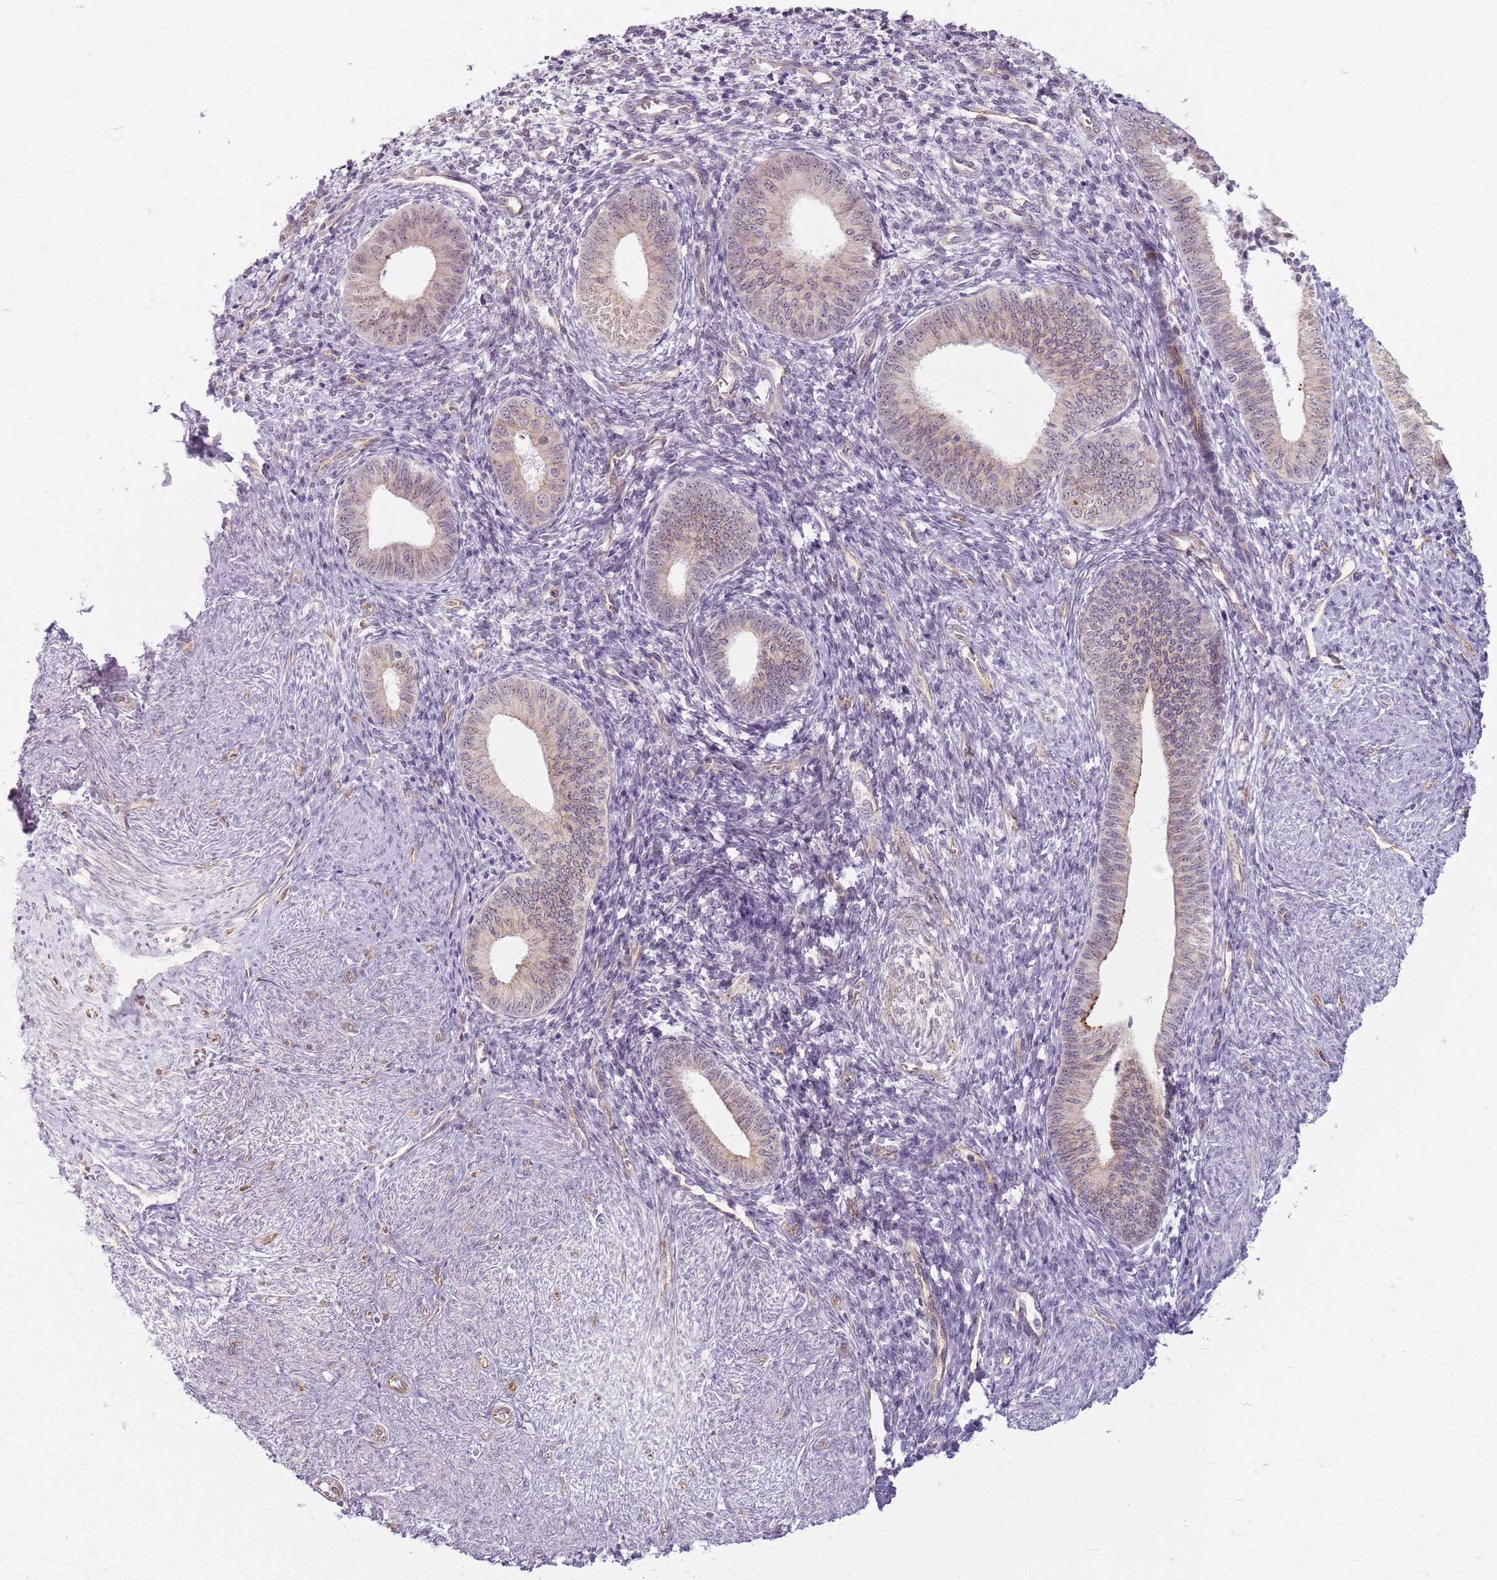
{"staining": {"intensity": "weak", "quantity": "<25%", "location": "nuclear"}, "tissue": "endometrial cancer", "cell_type": "Tumor cells", "image_type": "cancer", "snomed": [{"axis": "morphology", "description": "Adenocarcinoma, NOS"}, {"axis": "topography", "description": "Endometrium"}], "caption": "The photomicrograph reveals no staining of tumor cells in endometrial cancer.", "gene": "KCNA5", "patient": {"sex": "female", "age": 79}}